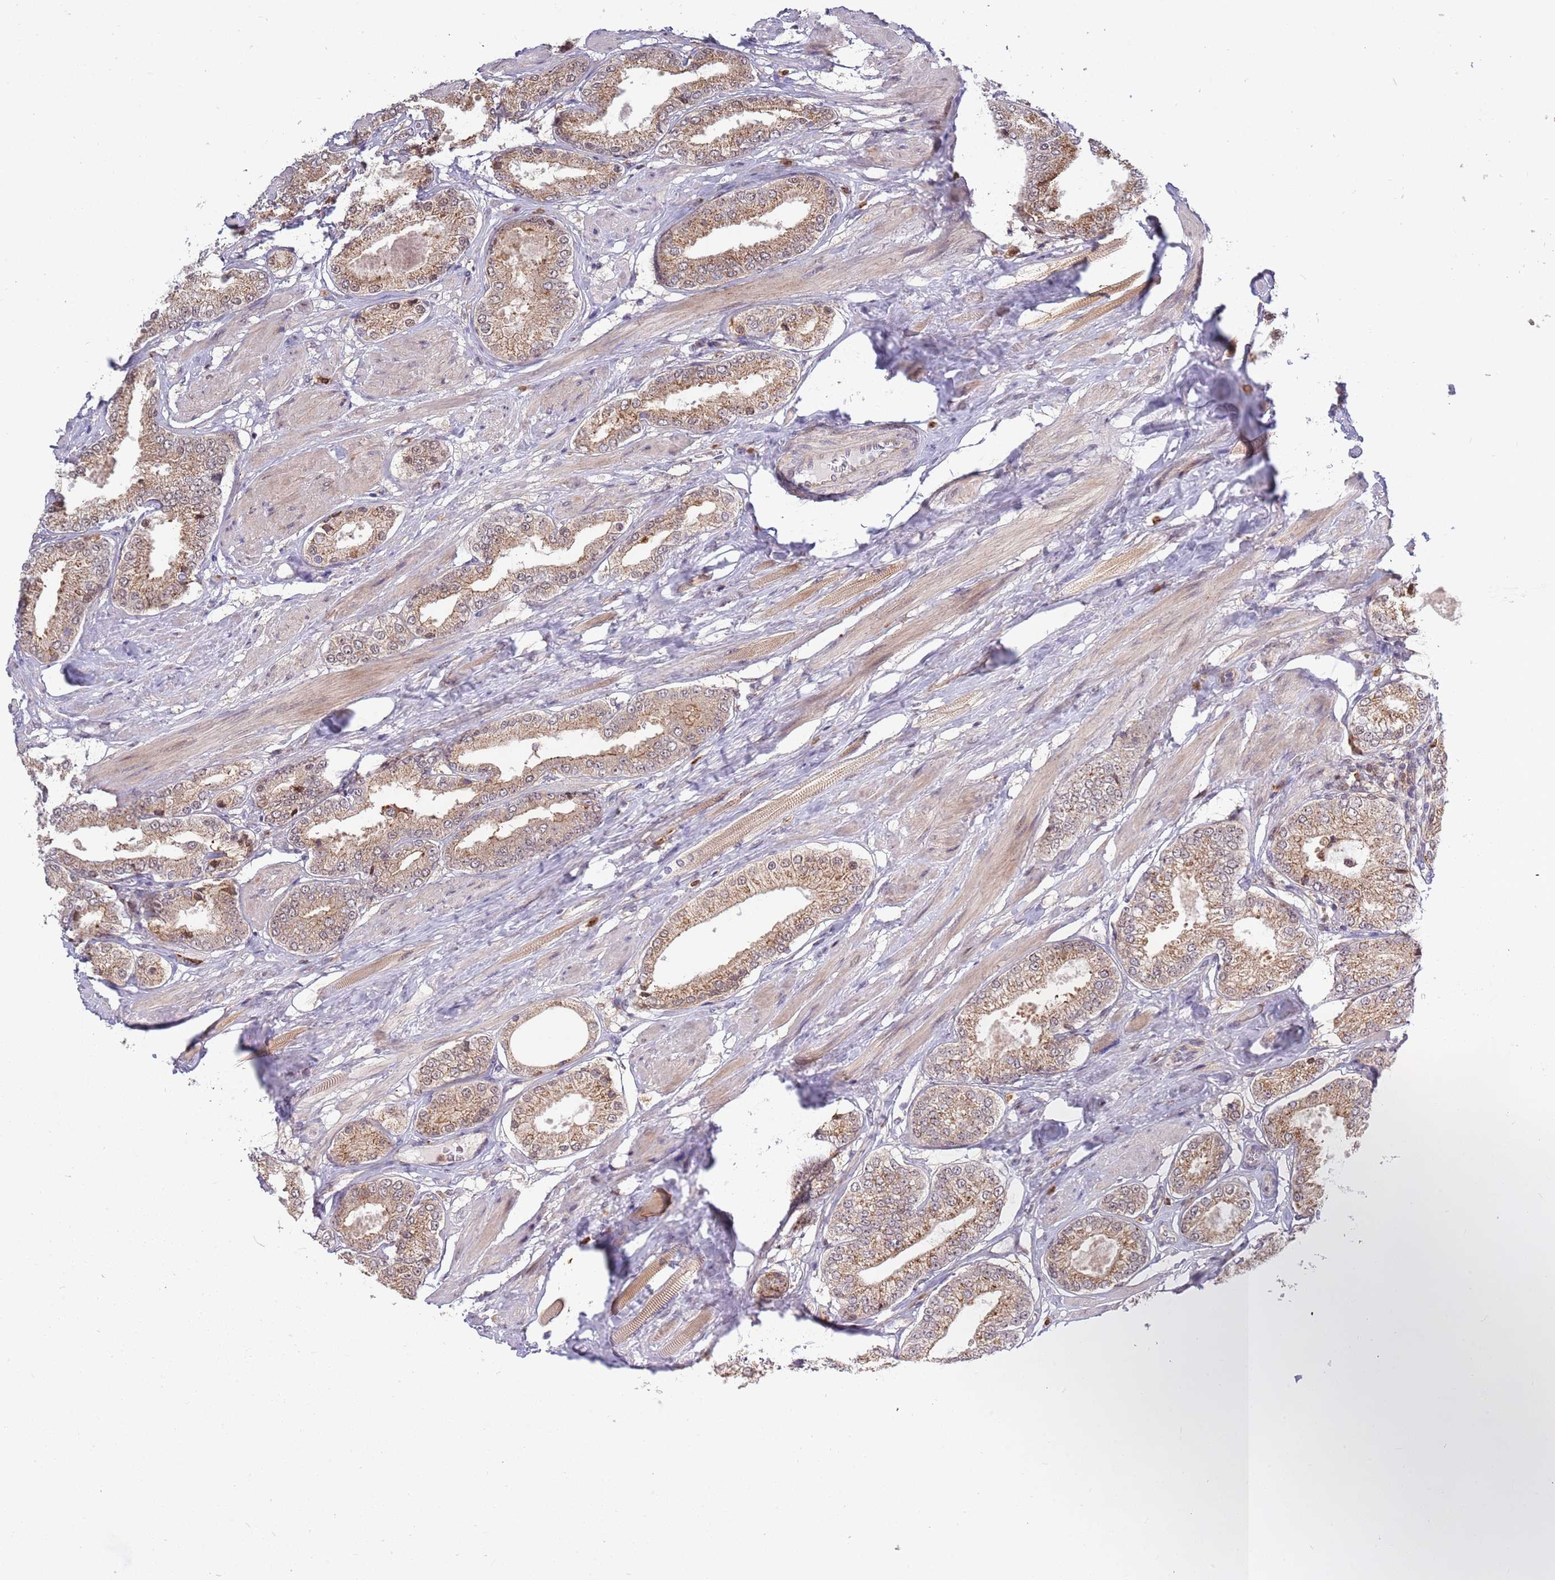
{"staining": {"intensity": "moderate", "quantity": ">75%", "location": "cytoplasmic/membranous,nuclear"}, "tissue": "prostate cancer", "cell_type": "Tumor cells", "image_type": "cancer", "snomed": [{"axis": "morphology", "description": "Adenocarcinoma, High grade"}, {"axis": "topography", "description": "Prostate and seminal vesicle, NOS"}], "caption": "Prostate high-grade adenocarcinoma stained for a protein (brown) reveals moderate cytoplasmic/membranous and nuclear positive positivity in approximately >75% of tumor cells.", "gene": "CCNJL", "patient": {"sex": "male", "age": 64}}